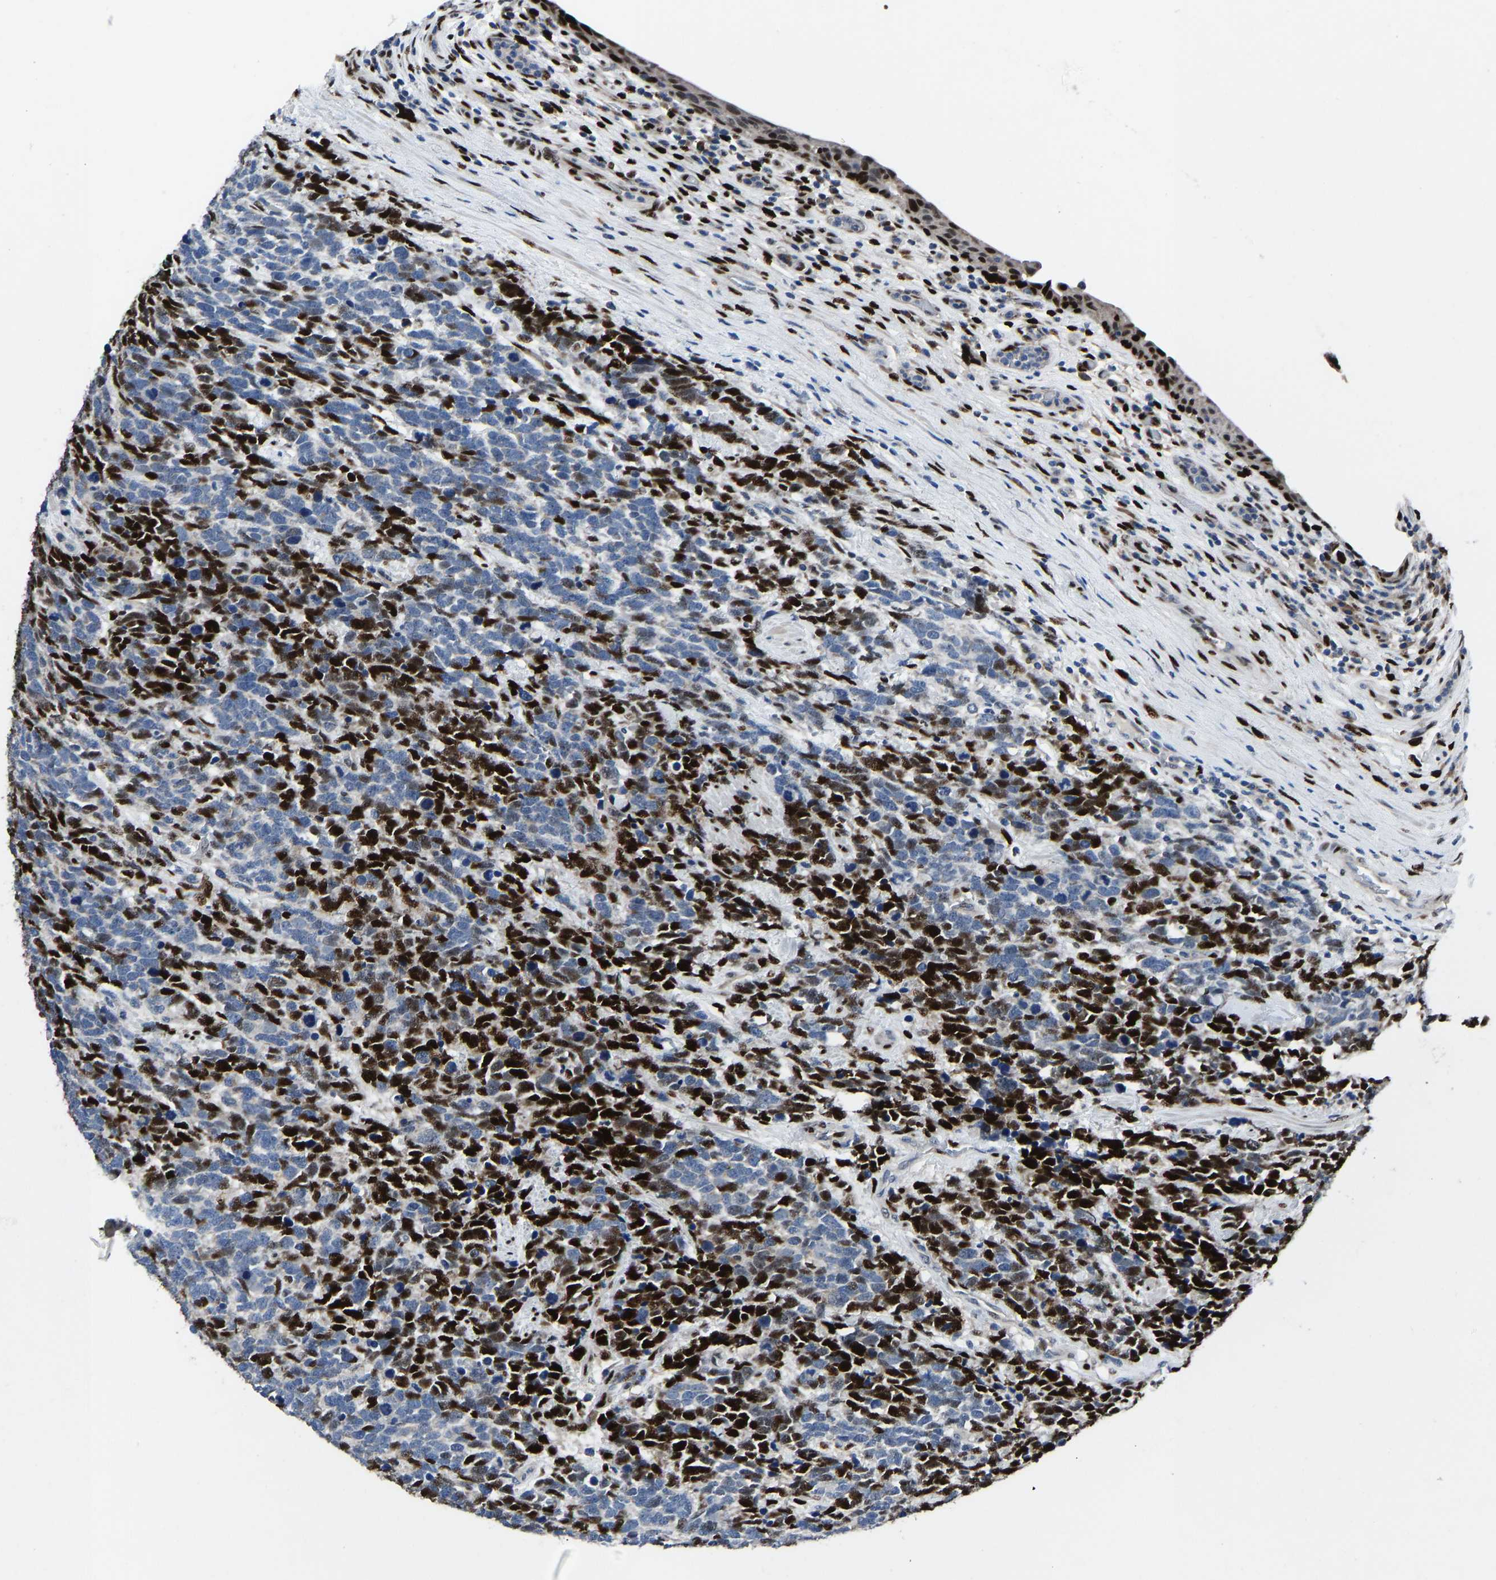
{"staining": {"intensity": "strong", "quantity": "25%-75%", "location": "nuclear"}, "tissue": "urothelial cancer", "cell_type": "Tumor cells", "image_type": "cancer", "snomed": [{"axis": "morphology", "description": "Urothelial carcinoma, High grade"}, {"axis": "topography", "description": "Urinary bladder"}], "caption": "Immunohistochemistry histopathology image of neoplastic tissue: human urothelial cancer stained using IHC reveals high levels of strong protein expression localized specifically in the nuclear of tumor cells, appearing as a nuclear brown color.", "gene": "EGR1", "patient": {"sex": "female", "age": 82}}